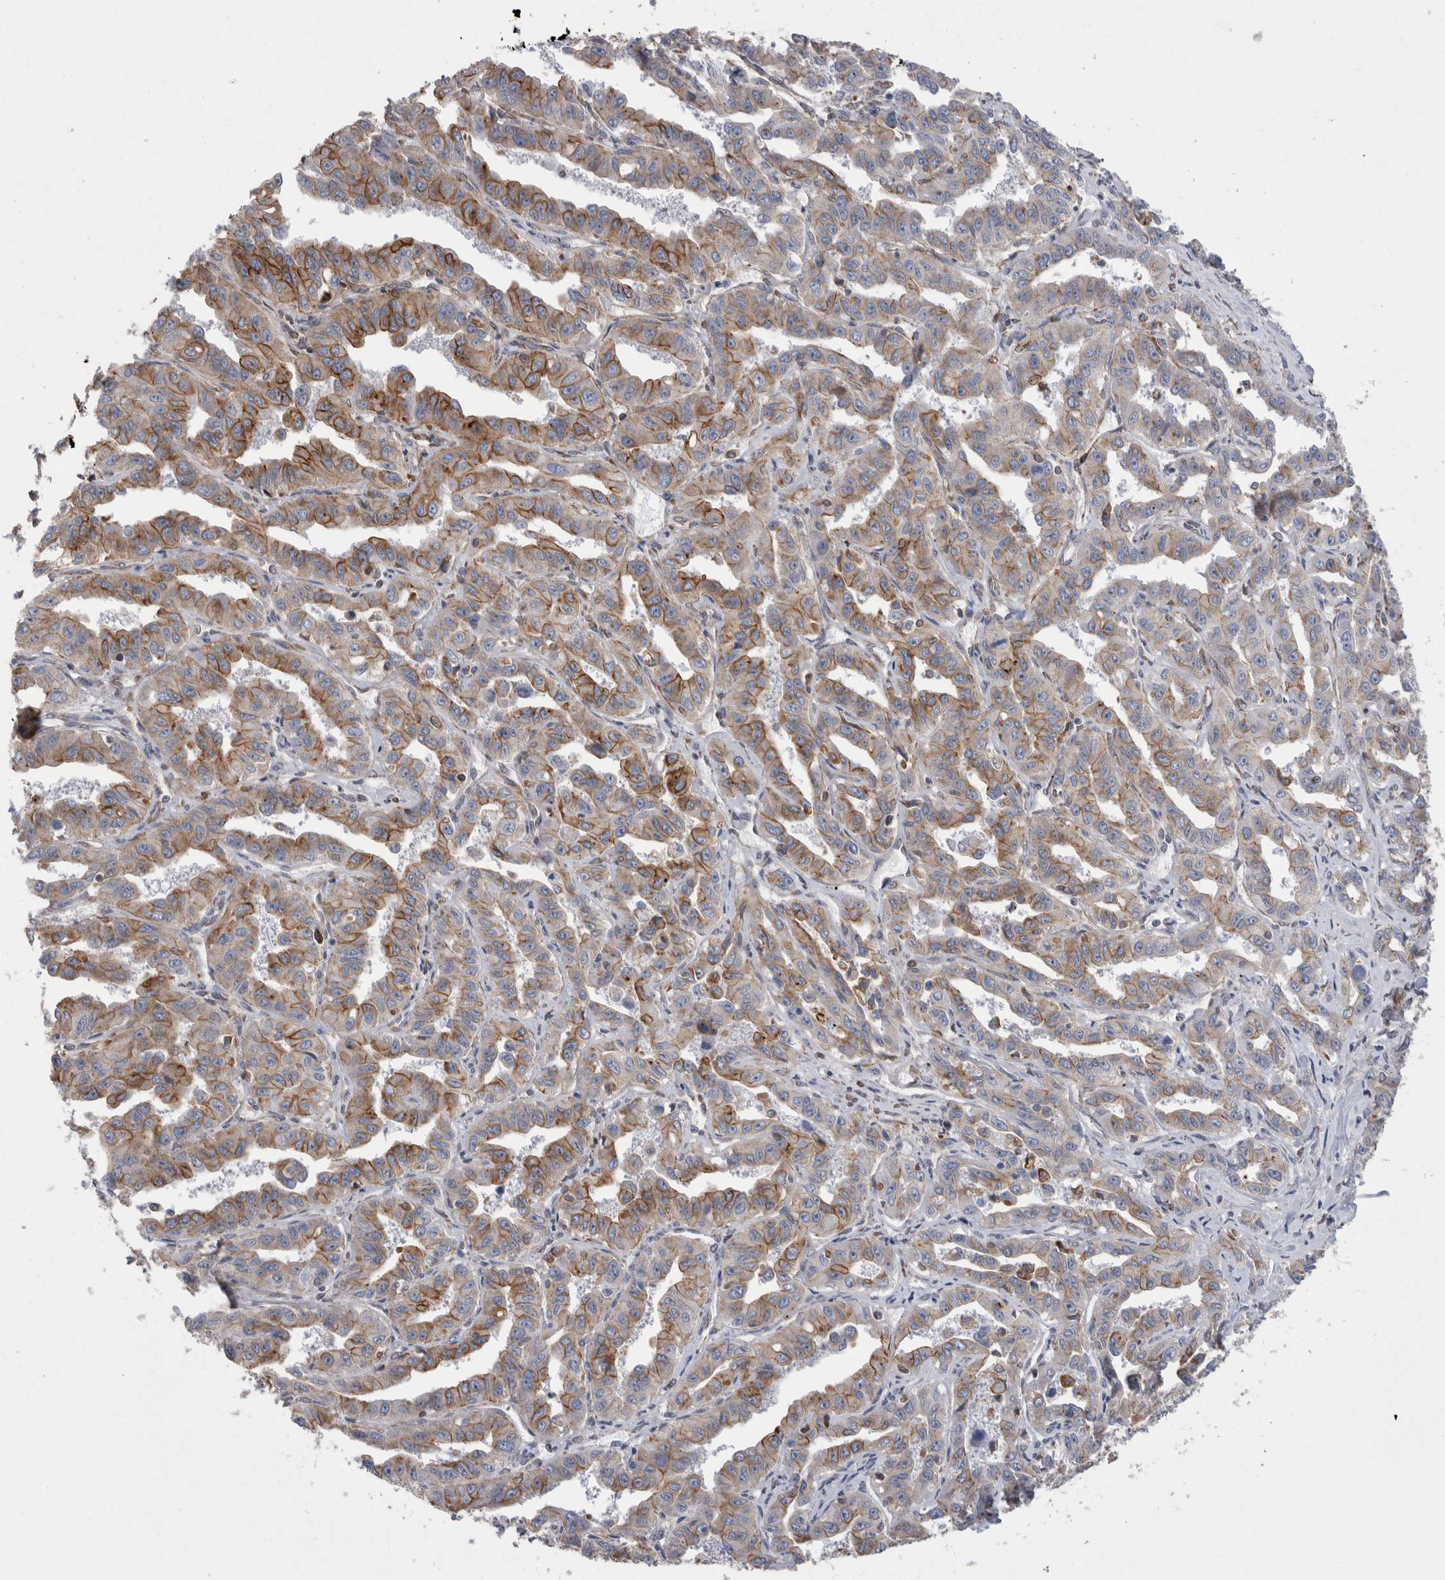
{"staining": {"intensity": "moderate", "quantity": "25%-75%", "location": "cytoplasmic/membranous"}, "tissue": "liver cancer", "cell_type": "Tumor cells", "image_type": "cancer", "snomed": [{"axis": "morphology", "description": "Cholangiocarcinoma"}, {"axis": "topography", "description": "Liver"}], "caption": "Liver cancer (cholangiocarcinoma) was stained to show a protein in brown. There is medium levels of moderate cytoplasmic/membranous staining in about 25%-75% of tumor cells. Immunohistochemistry (ihc) stains the protein of interest in brown and the nuclei are stained blue.", "gene": "KIF12", "patient": {"sex": "male", "age": 59}}